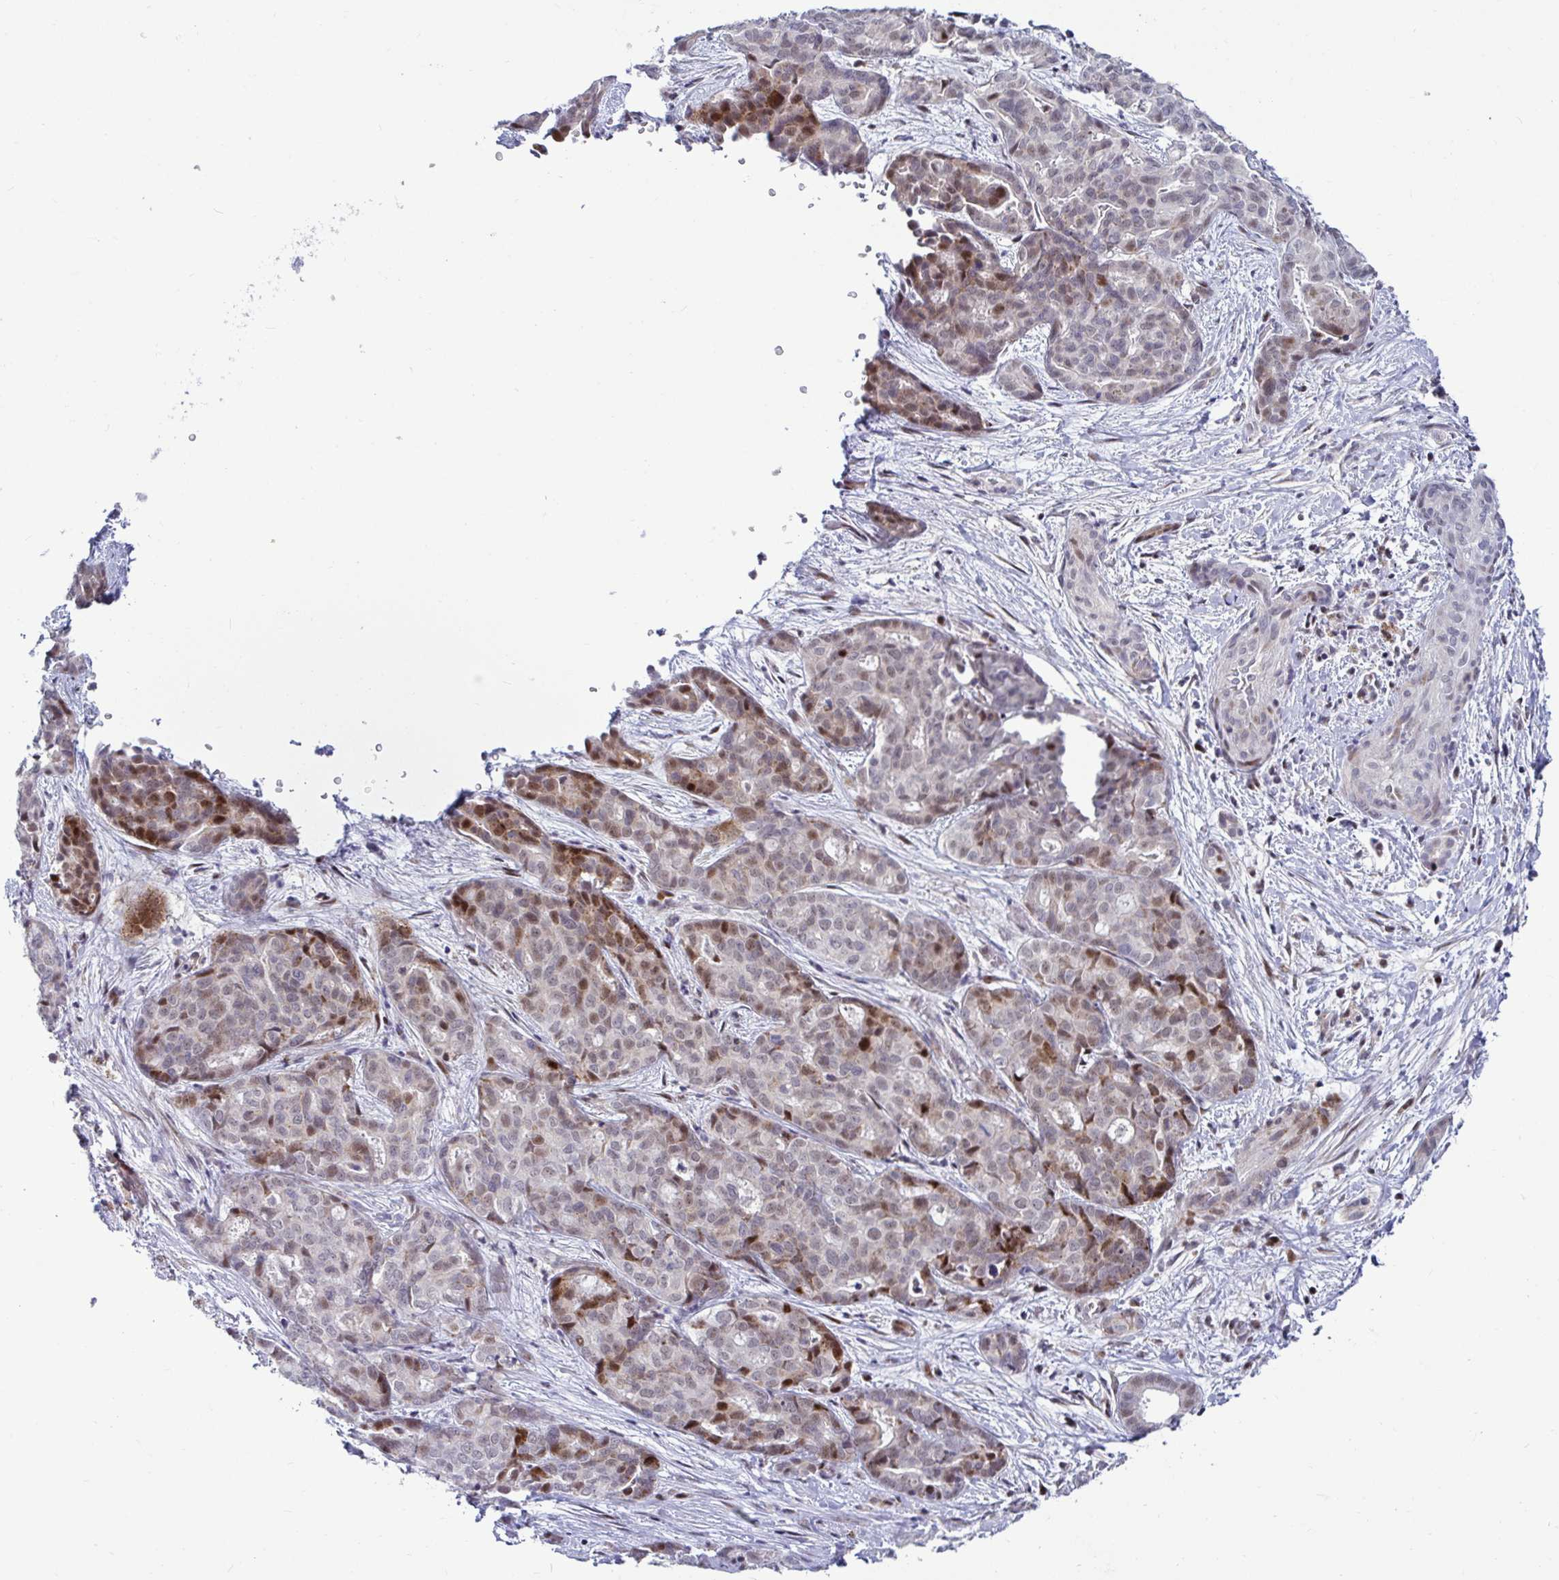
{"staining": {"intensity": "moderate", "quantity": "25%-75%", "location": "cytoplasmic/membranous,nuclear"}, "tissue": "liver cancer", "cell_type": "Tumor cells", "image_type": "cancer", "snomed": [{"axis": "morphology", "description": "Cholangiocarcinoma"}, {"axis": "topography", "description": "Liver"}], "caption": "Liver cancer (cholangiocarcinoma) stained with DAB (3,3'-diaminobenzidine) immunohistochemistry shows medium levels of moderate cytoplasmic/membranous and nuclear positivity in approximately 25%-75% of tumor cells.", "gene": "DZIP1", "patient": {"sex": "female", "age": 64}}